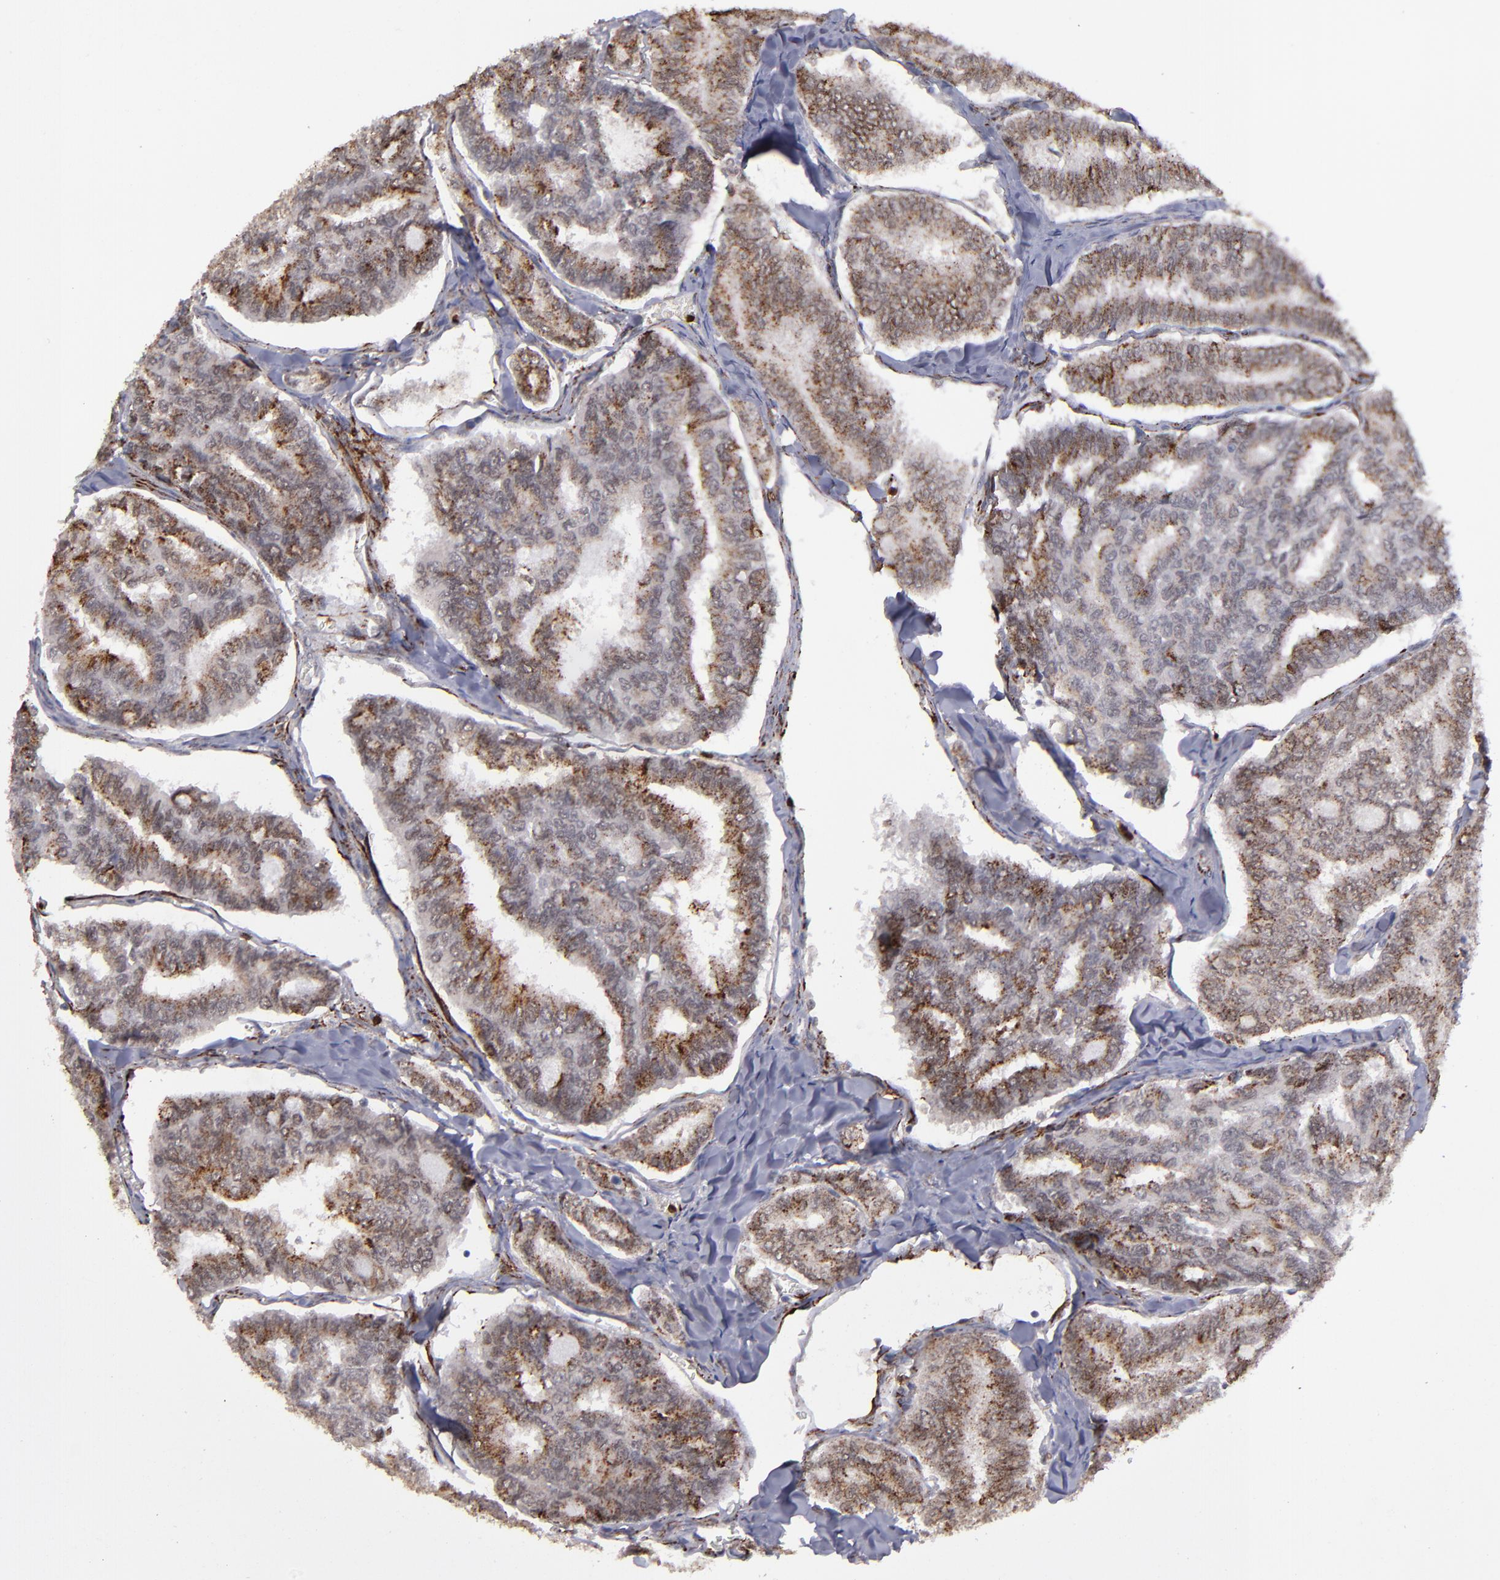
{"staining": {"intensity": "strong", "quantity": ">75%", "location": "cytoplasmic/membranous,nuclear"}, "tissue": "thyroid cancer", "cell_type": "Tumor cells", "image_type": "cancer", "snomed": [{"axis": "morphology", "description": "Papillary adenocarcinoma, NOS"}, {"axis": "topography", "description": "Thyroid gland"}], "caption": "Tumor cells exhibit strong cytoplasmic/membranous and nuclear positivity in about >75% of cells in papillary adenocarcinoma (thyroid).", "gene": "RREB1", "patient": {"sex": "female", "age": 35}}